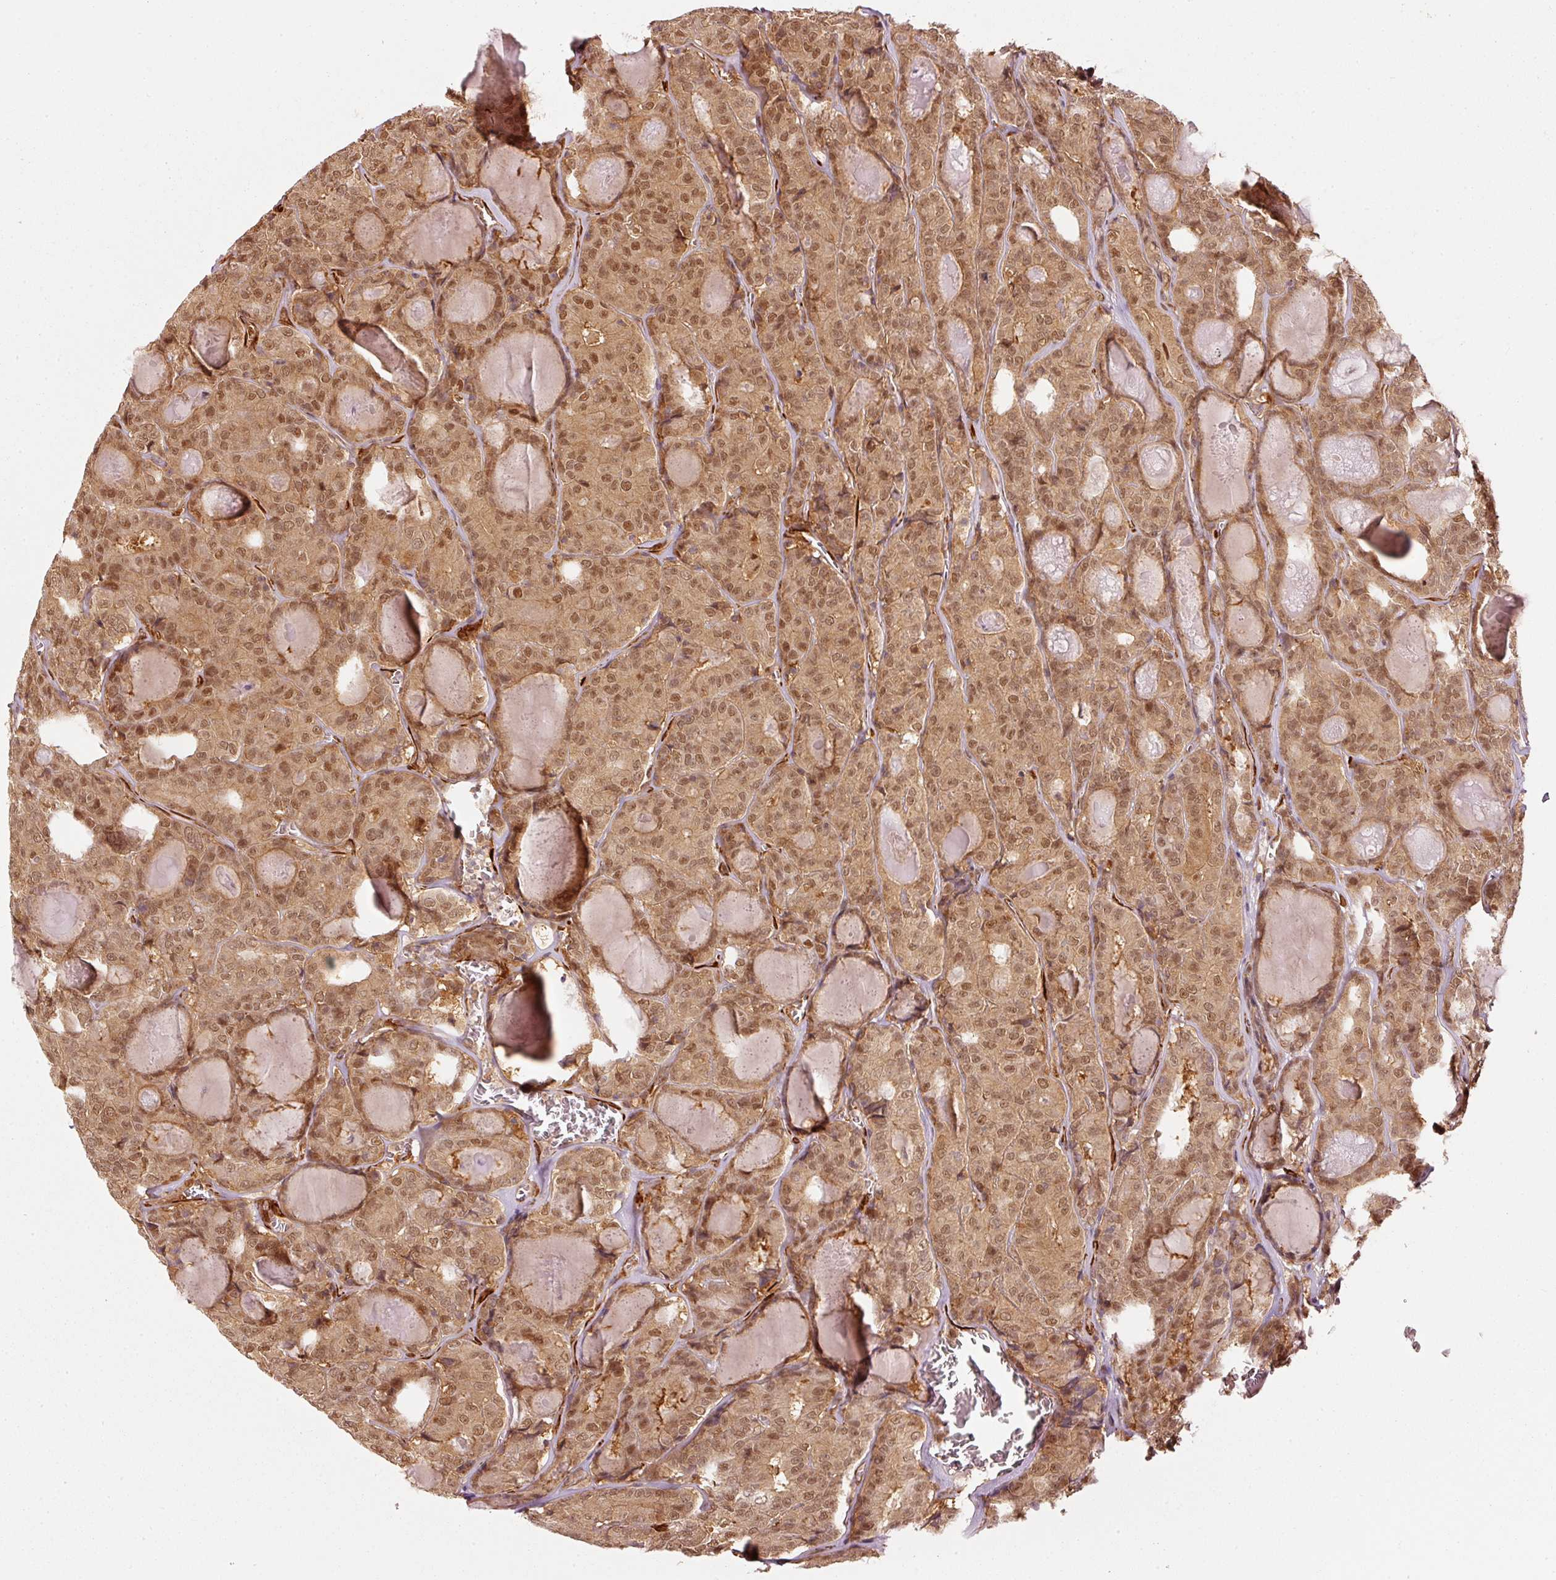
{"staining": {"intensity": "moderate", "quantity": ">75%", "location": "cytoplasmic/membranous,nuclear"}, "tissue": "thyroid cancer", "cell_type": "Tumor cells", "image_type": "cancer", "snomed": [{"axis": "morphology", "description": "Papillary adenocarcinoma, NOS"}, {"axis": "topography", "description": "Thyroid gland"}], "caption": "IHC (DAB) staining of thyroid cancer (papillary adenocarcinoma) reveals moderate cytoplasmic/membranous and nuclear protein staining in about >75% of tumor cells.", "gene": "PSMD1", "patient": {"sex": "female", "age": 72}}